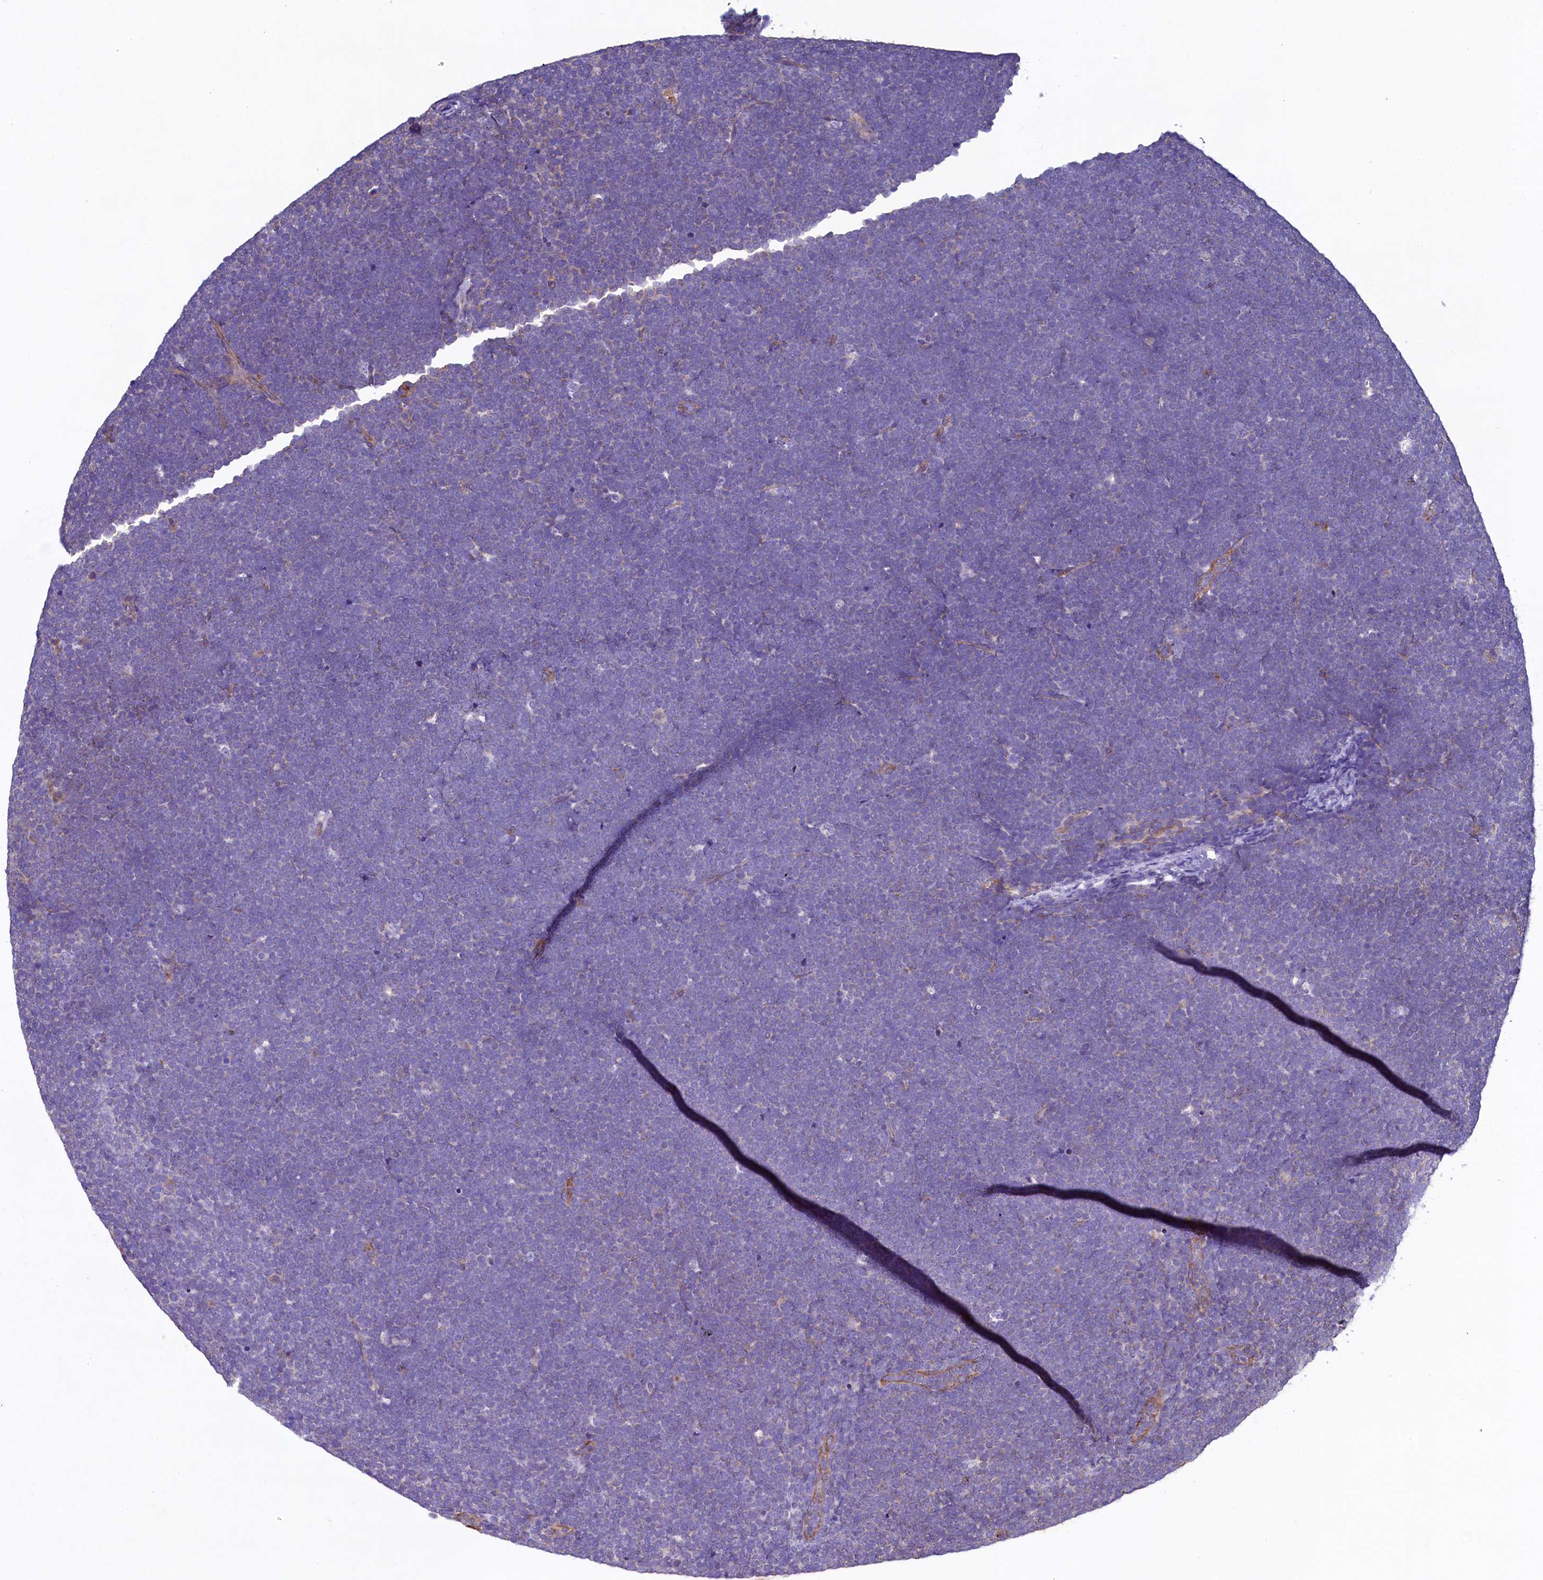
{"staining": {"intensity": "negative", "quantity": "none", "location": "none"}, "tissue": "lymphoma", "cell_type": "Tumor cells", "image_type": "cancer", "snomed": [{"axis": "morphology", "description": "Malignant lymphoma, non-Hodgkin's type, High grade"}, {"axis": "topography", "description": "Lymph node"}], "caption": "Immunohistochemistry (IHC) of lymphoma shows no positivity in tumor cells.", "gene": "GPR21", "patient": {"sex": "male", "age": 13}}